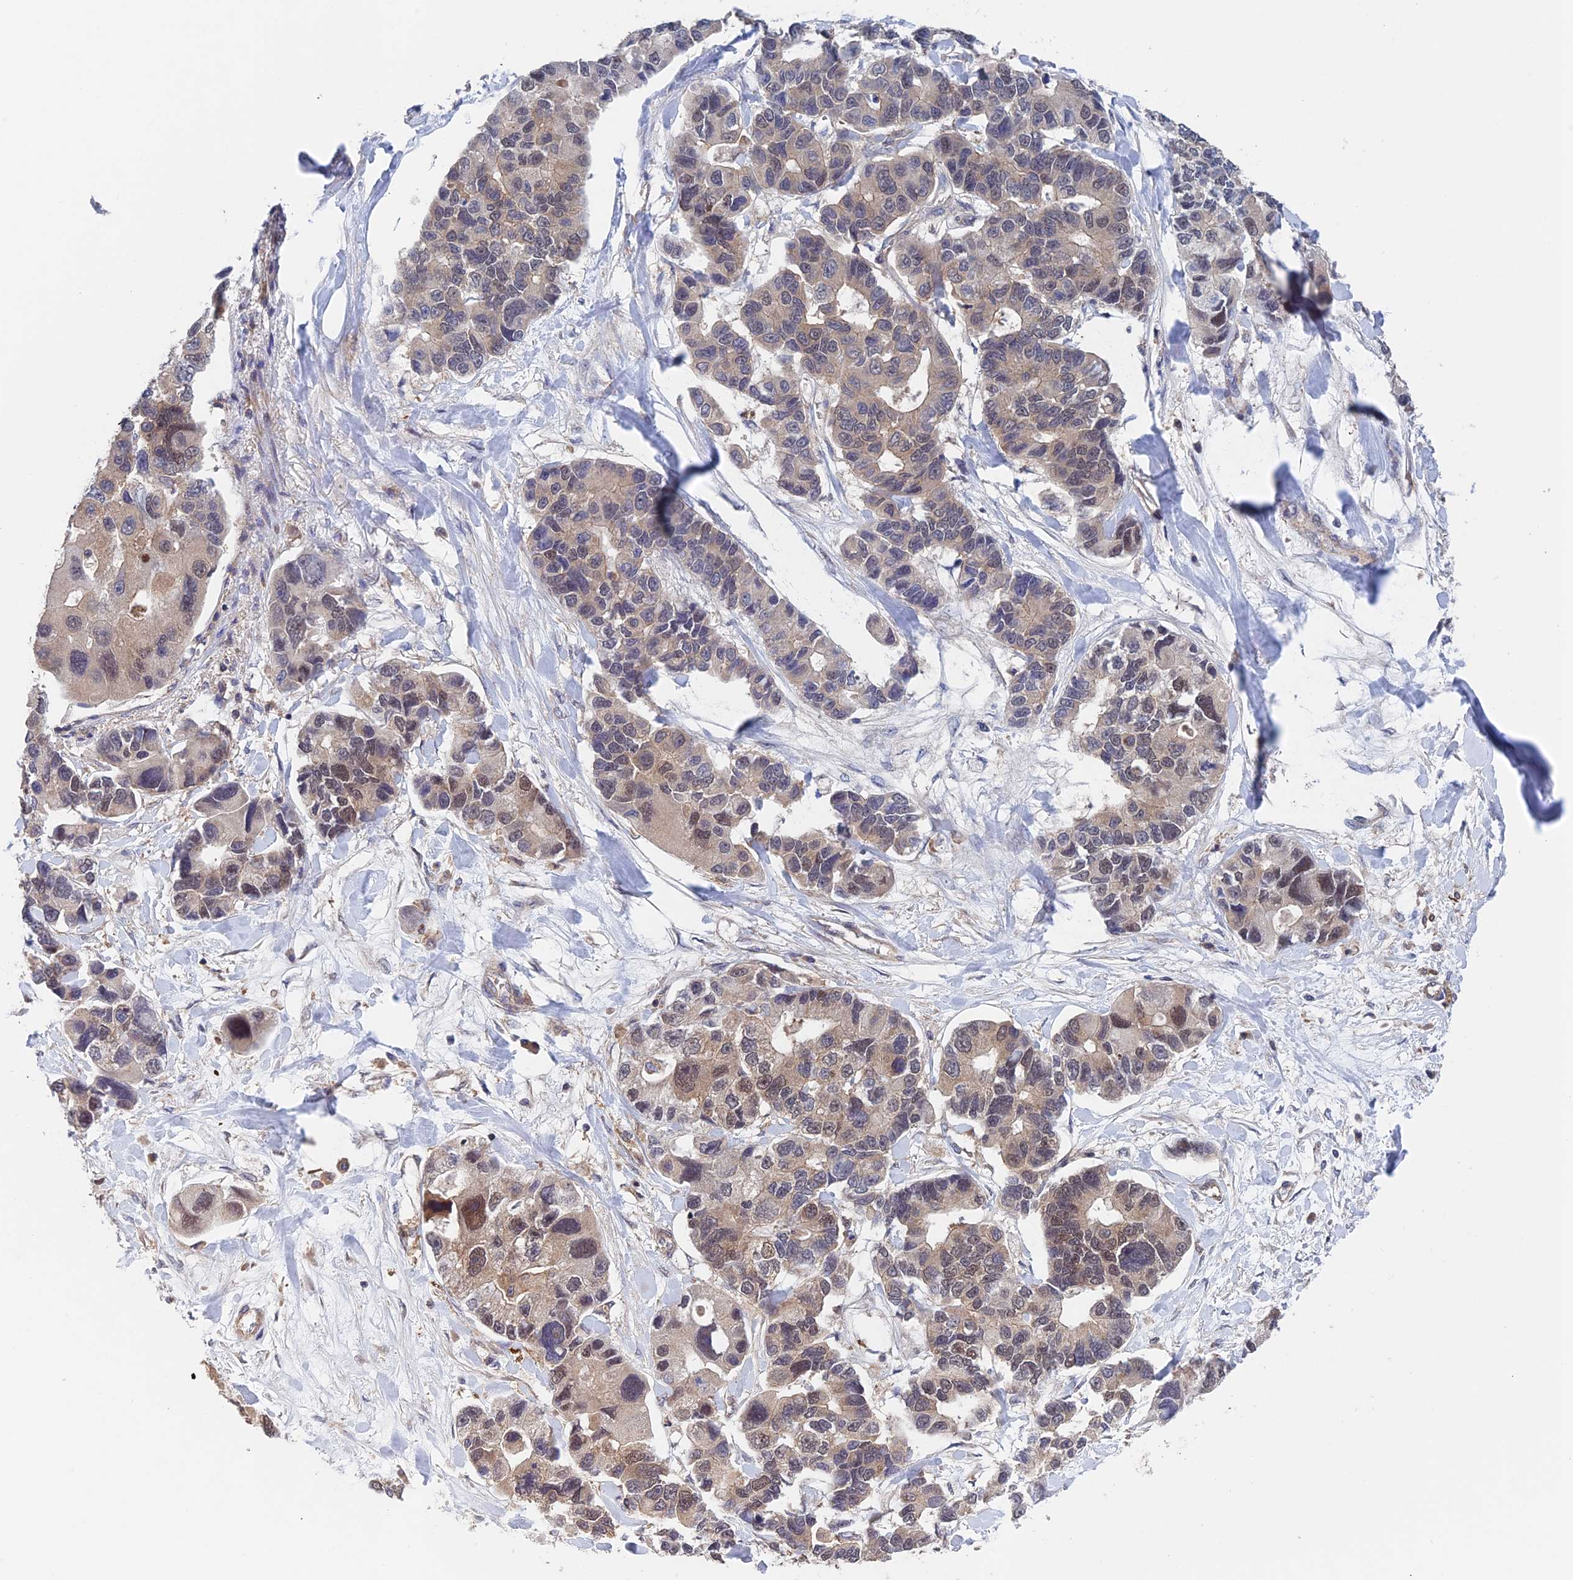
{"staining": {"intensity": "weak", "quantity": ">75%", "location": "cytoplasmic/membranous"}, "tissue": "lung cancer", "cell_type": "Tumor cells", "image_type": "cancer", "snomed": [{"axis": "morphology", "description": "Adenocarcinoma, NOS"}, {"axis": "topography", "description": "Lung"}], "caption": "A histopathology image showing weak cytoplasmic/membranous staining in about >75% of tumor cells in lung cancer, as visualized by brown immunohistochemical staining.", "gene": "NUDT16L1", "patient": {"sex": "female", "age": 54}}